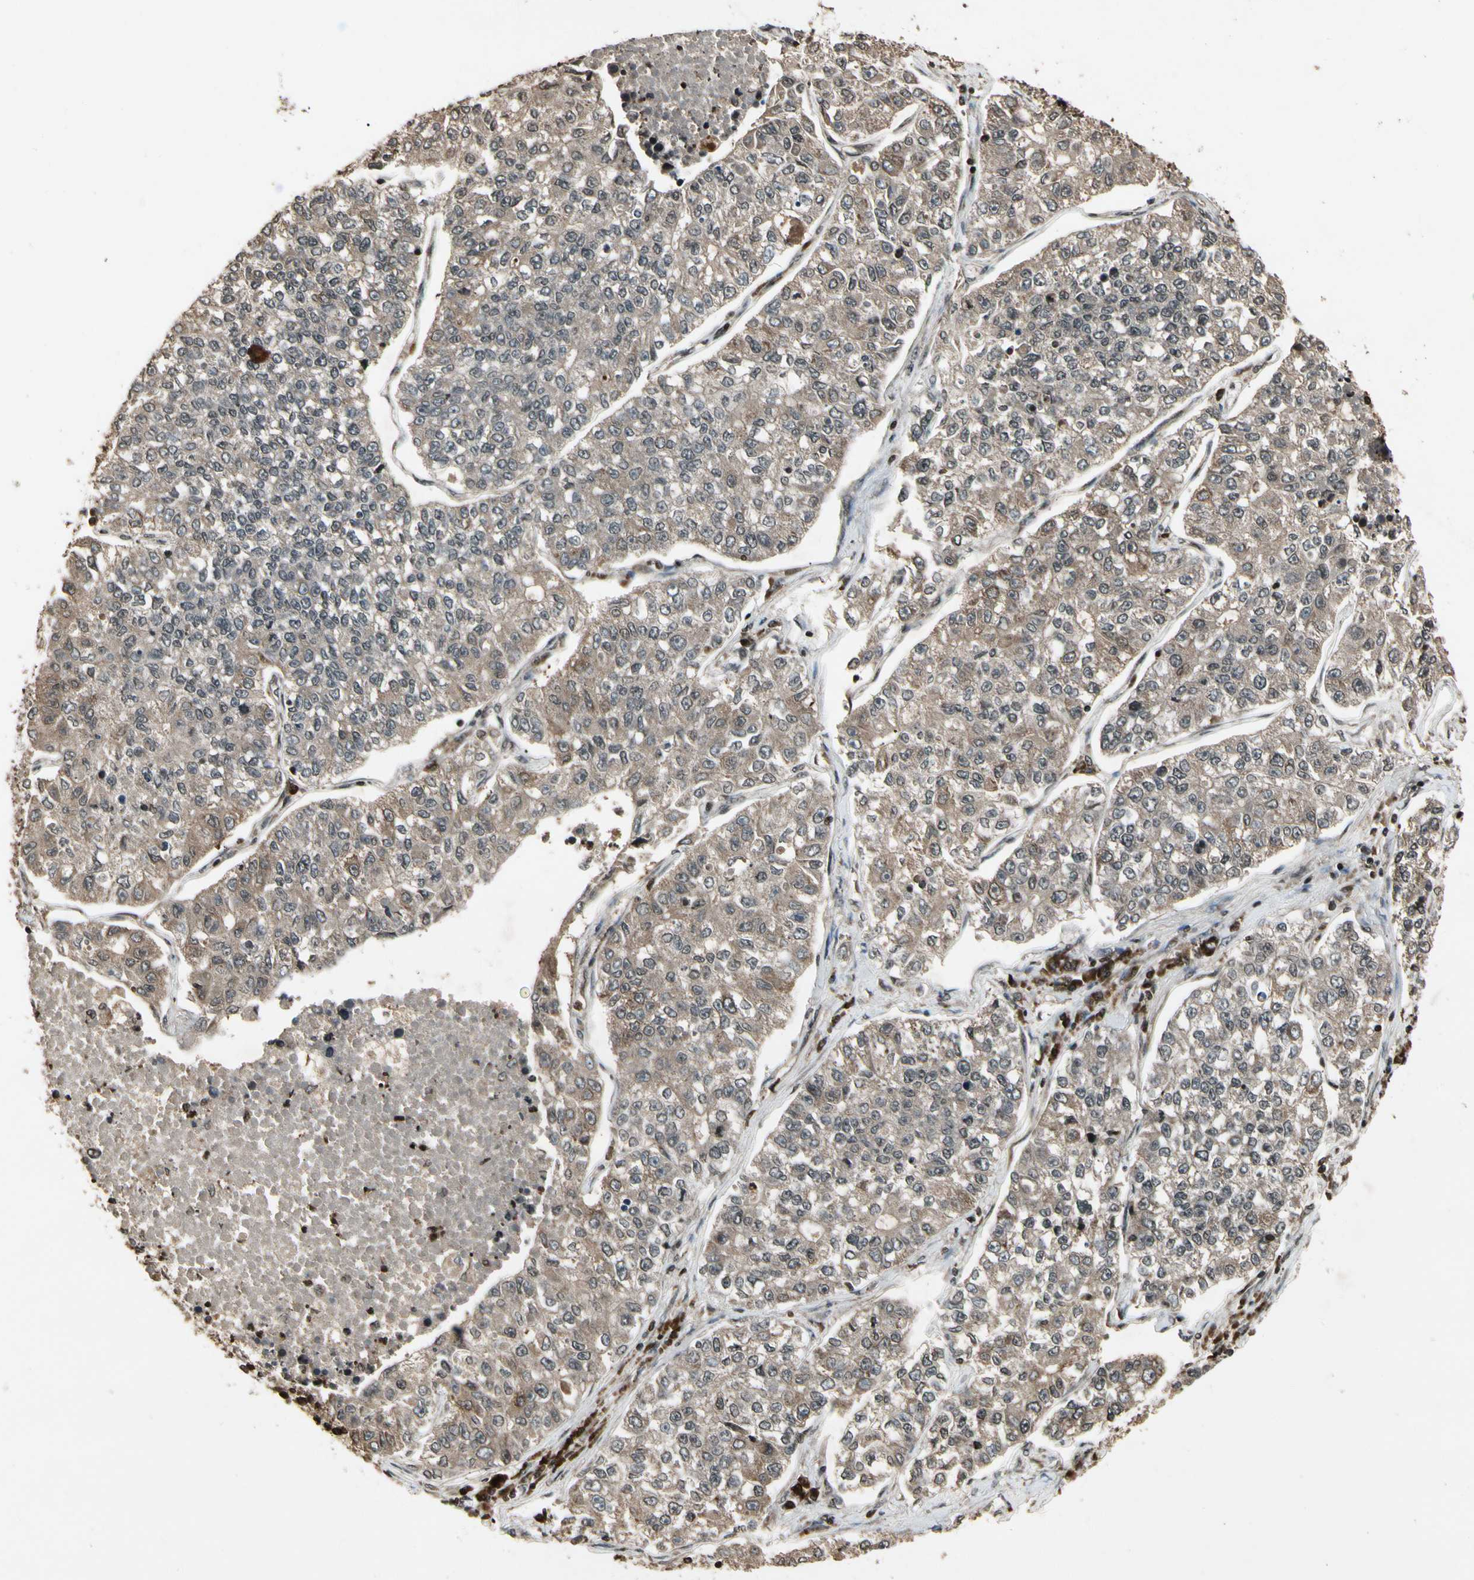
{"staining": {"intensity": "moderate", "quantity": ">75%", "location": "cytoplasmic/membranous"}, "tissue": "lung cancer", "cell_type": "Tumor cells", "image_type": "cancer", "snomed": [{"axis": "morphology", "description": "Adenocarcinoma, NOS"}, {"axis": "topography", "description": "Lung"}], "caption": "DAB (3,3'-diaminobenzidine) immunohistochemical staining of lung cancer (adenocarcinoma) exhibits moderate cytoplasmic/membranous protein expression in about >75% of tumor cells.", "gene": "GLRX", "patient": {"sex": "male", "age": 49}}